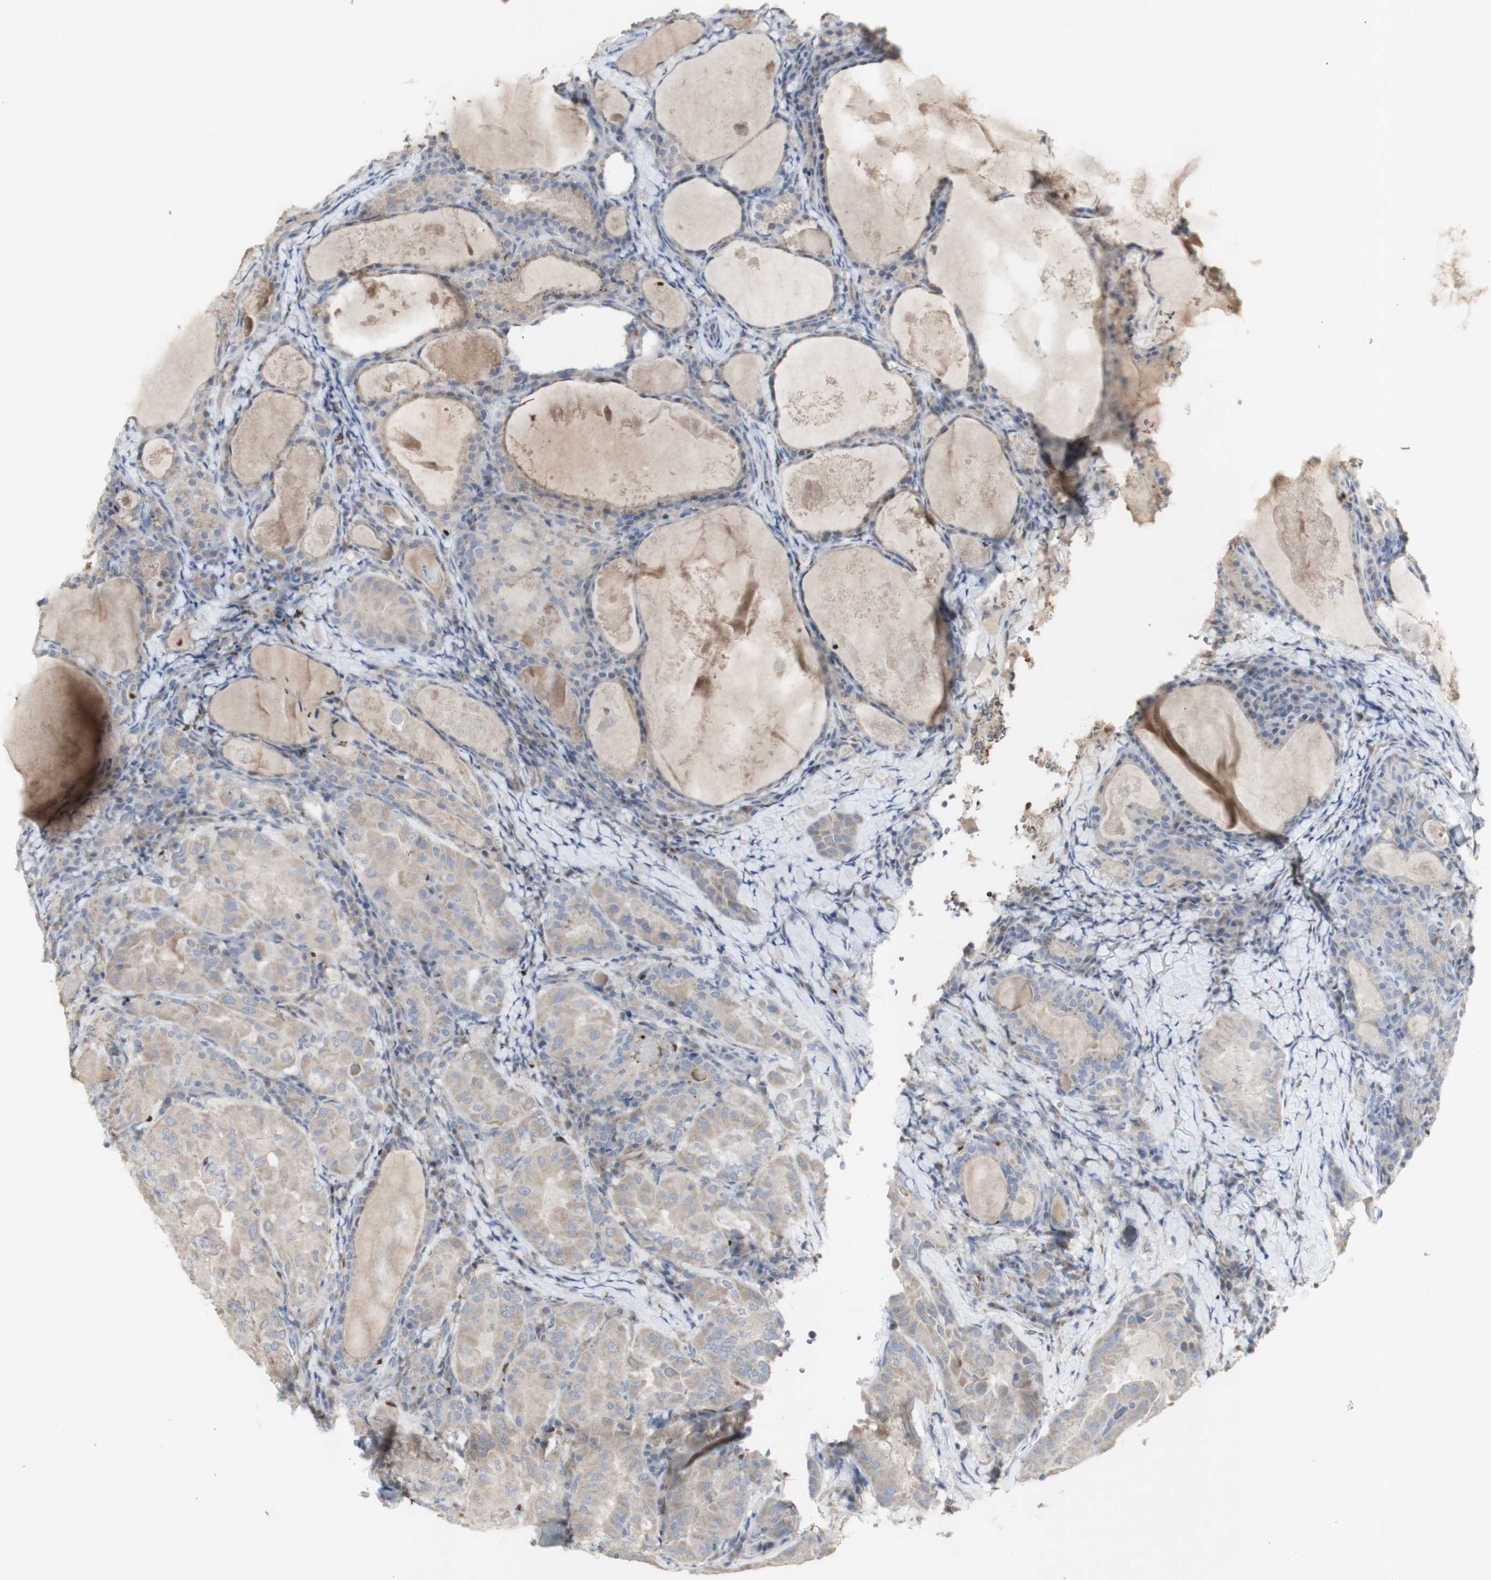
{"staining": {"intensity": "weak", "quantity": ">75%", "location": "cytoplasmic/membranous"}, "tissue": "thyroid cancer", "cell_type": "Tumor cells", "image_type": "cancer", "snomed": [{"axis": "morphology", "description": "Papillary adenocarcinoma, NOS"}, {"axis": "topography", "description": "Thyroid gland"}], "caption": "Immunohistochemical staining of human thyroid cancer (papillary adenocarcinoma) displays weak cytoplasmic/membranous protein expression in approximately >75% of tumor cells.", "gene": "INS", "patient": {"sex": "female", "age": 42}}